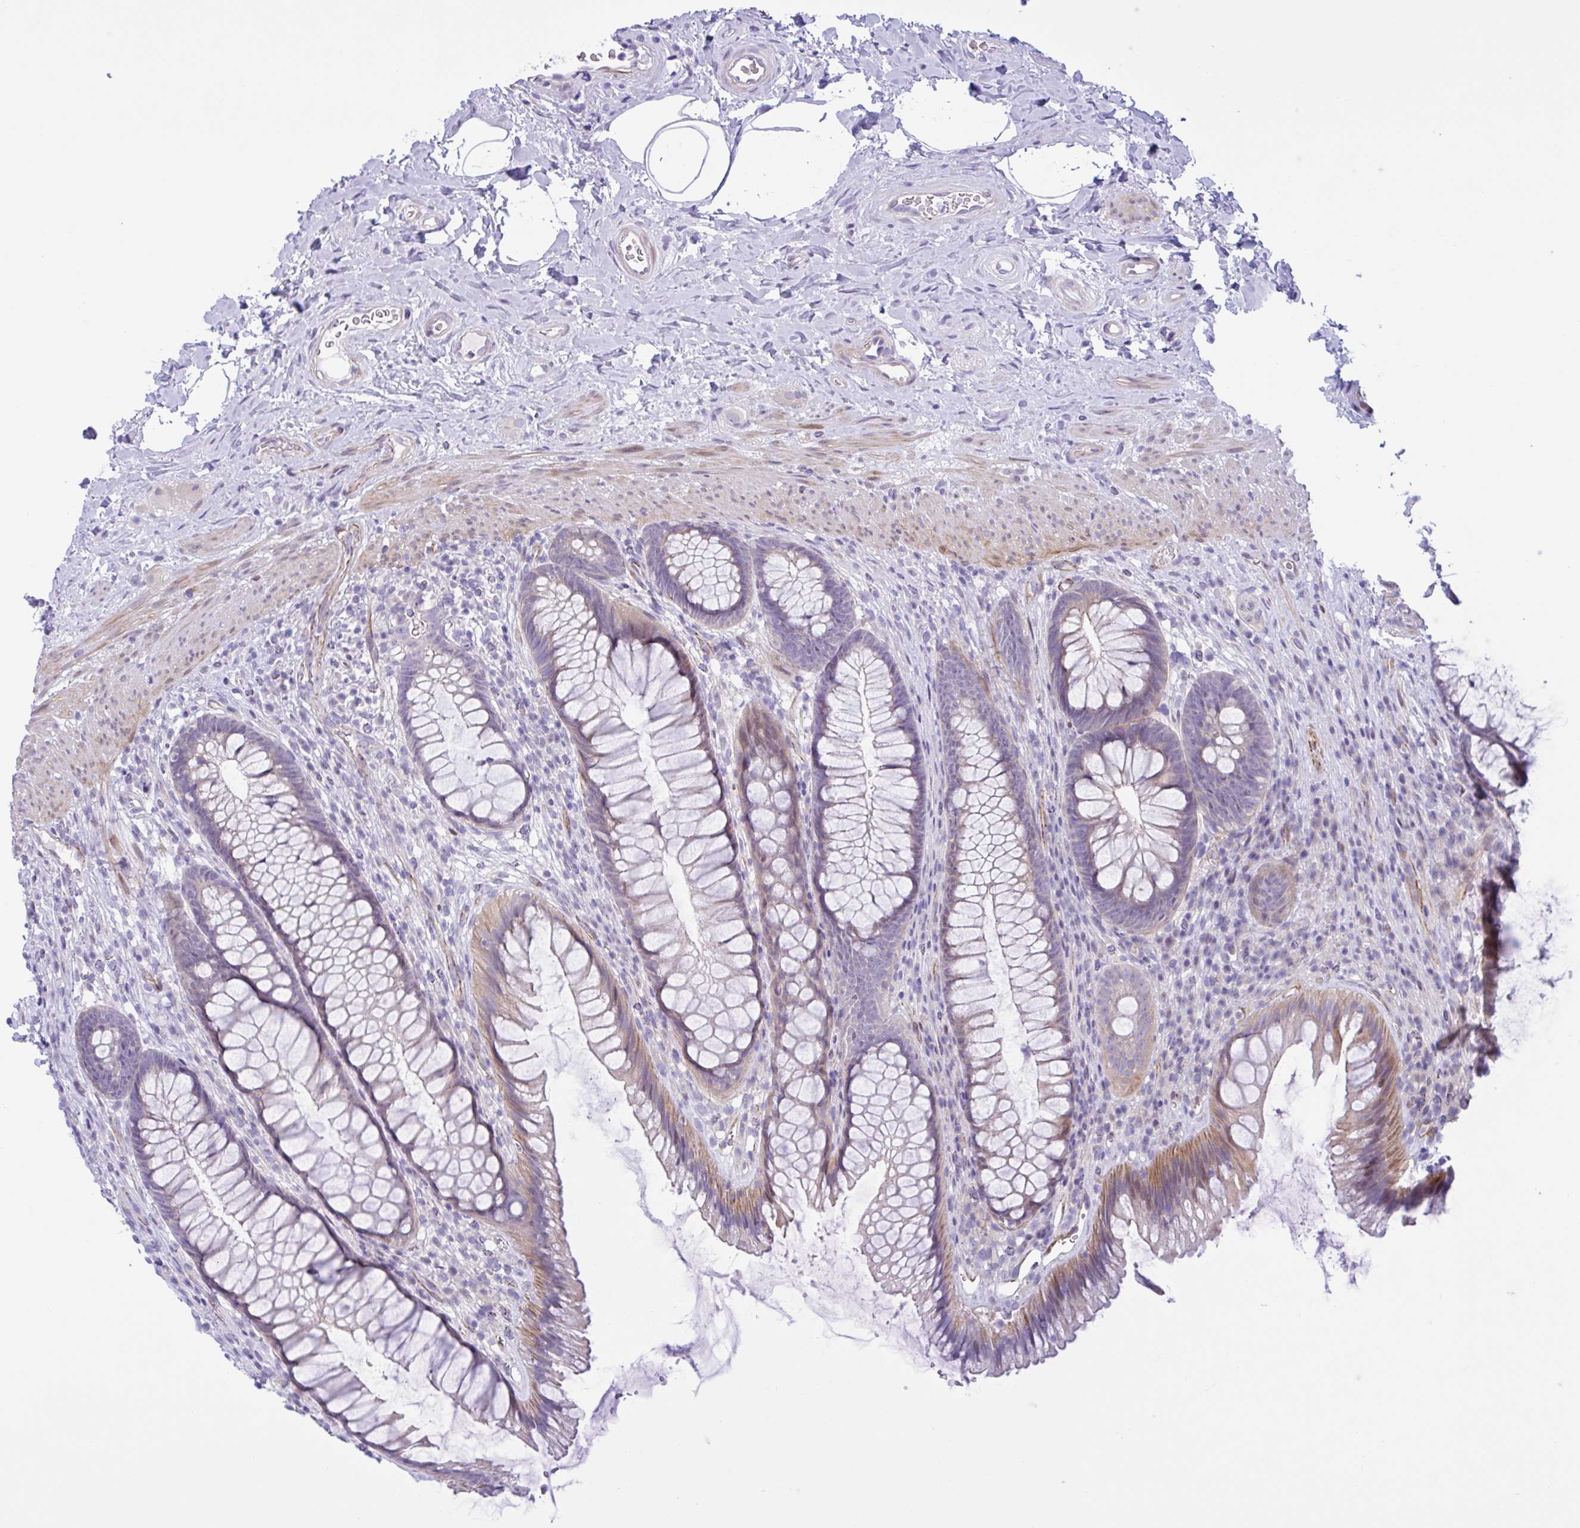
{"staining": {"intensity": "moderate", "quantity": "<25%", "location": "cytoplasmic/membranous"}, "tissue": "rectum", "cell_type": "Glandular cells", "image_type": "normal", "snomed": [{"axis": "morphology", "description": "Normal tissue, NOS"}, {"axis": "topography", "description": "Rectum"}], "caption": "Protein staining of normal rectum exhibits moderate cytoplasmic/membranous expression in about <25% of glandular cells.", "gene": "AHCYL2", "patient": {"sex": "male", "age": 53}}